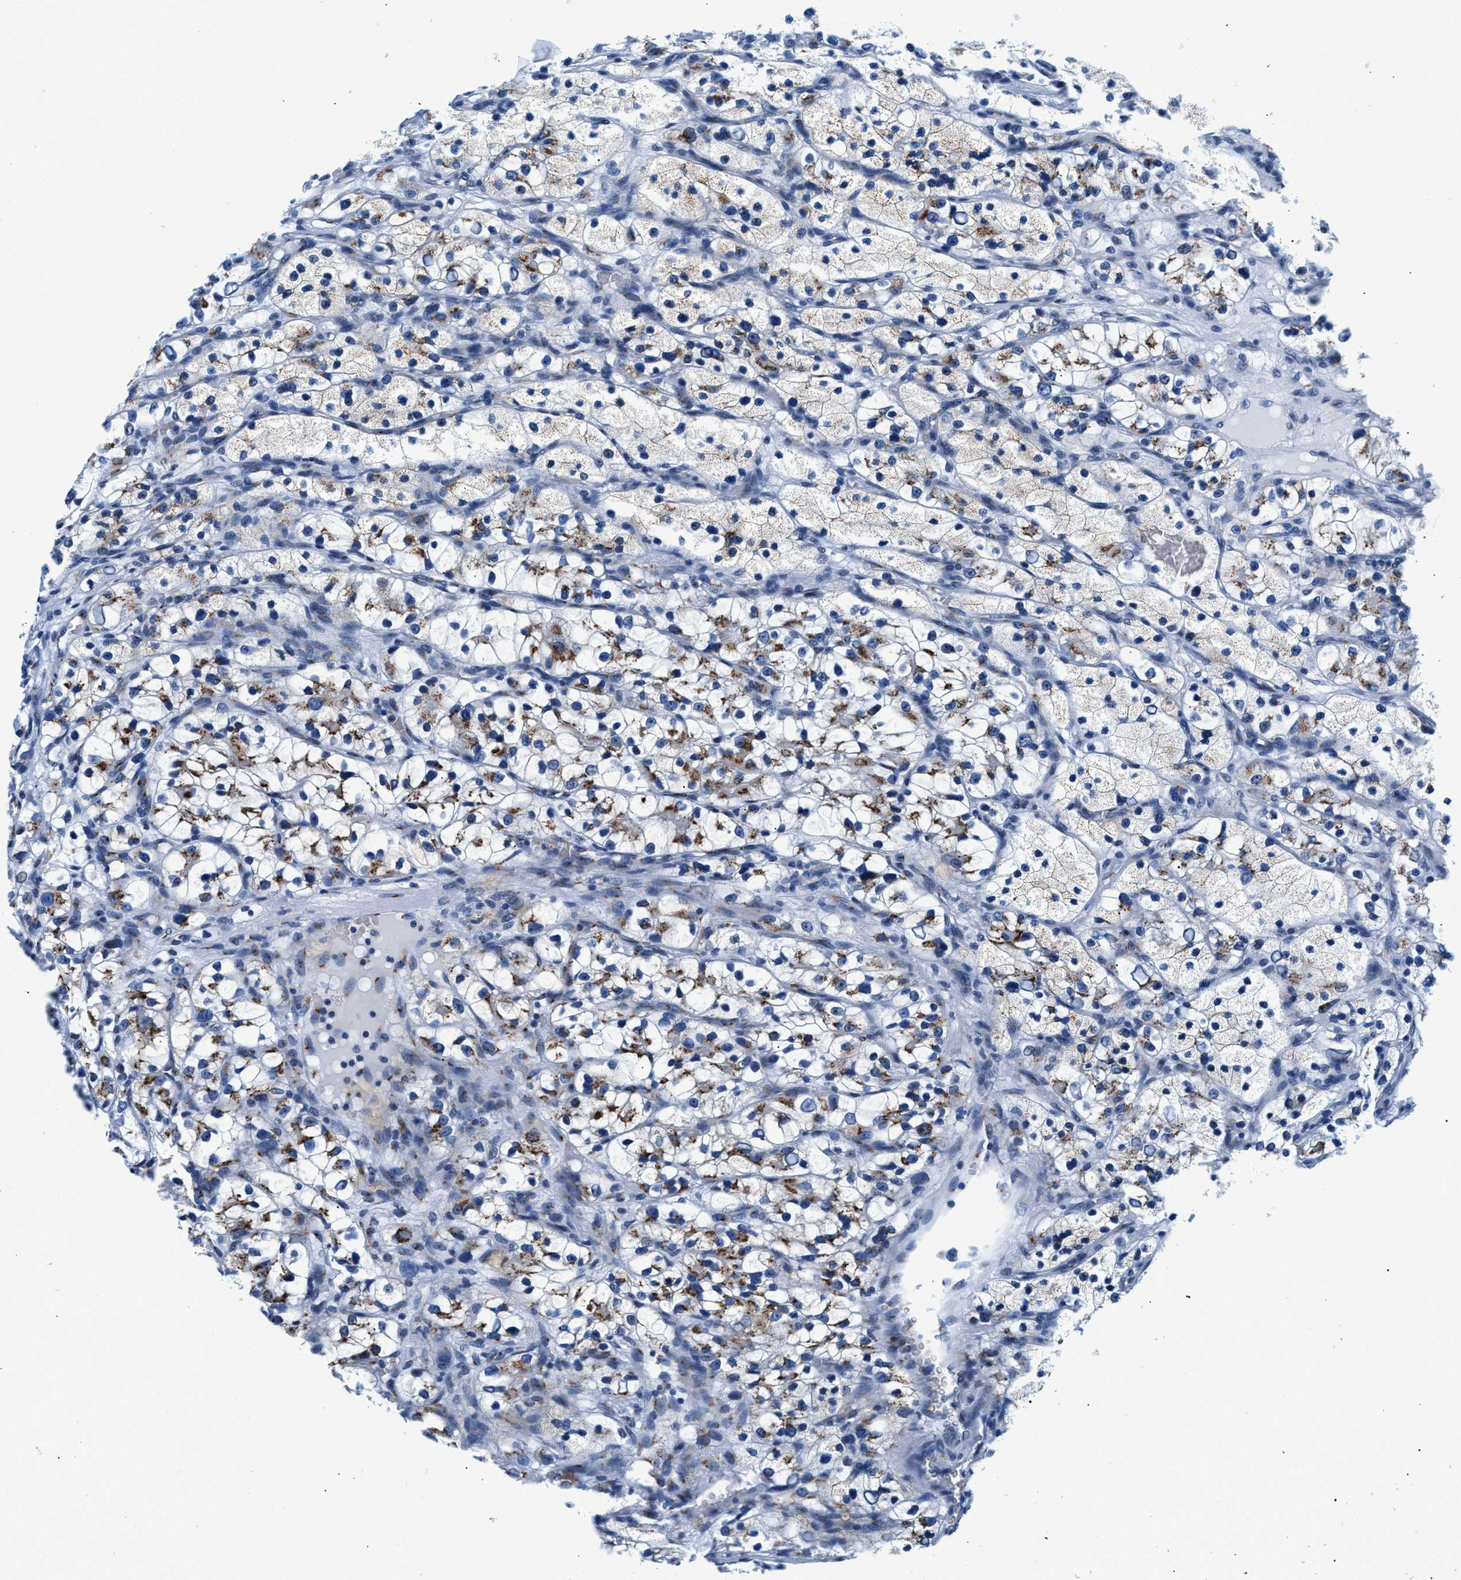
{"staining": {"intensity": "moderate", "quantity": "25%-75%", "location": "cytoplasmic/membranous"}, "tissue": "renal cancer", "cell_type": "Tumor cells", "image_type": "cancer", "snomed": [{"axis": "morphology", "description": "Adenocarcinoma, NOS"}, {"axis": "topography", "description": "Kidney"}], "caption": "This is an image of immunohistochemistry staining of renal cancer, which shows moderate expression in the cytoplasmic/membranous of tumor cells.", "gene": "VPS53", "patient": {"sex": "female", "age": 57}}